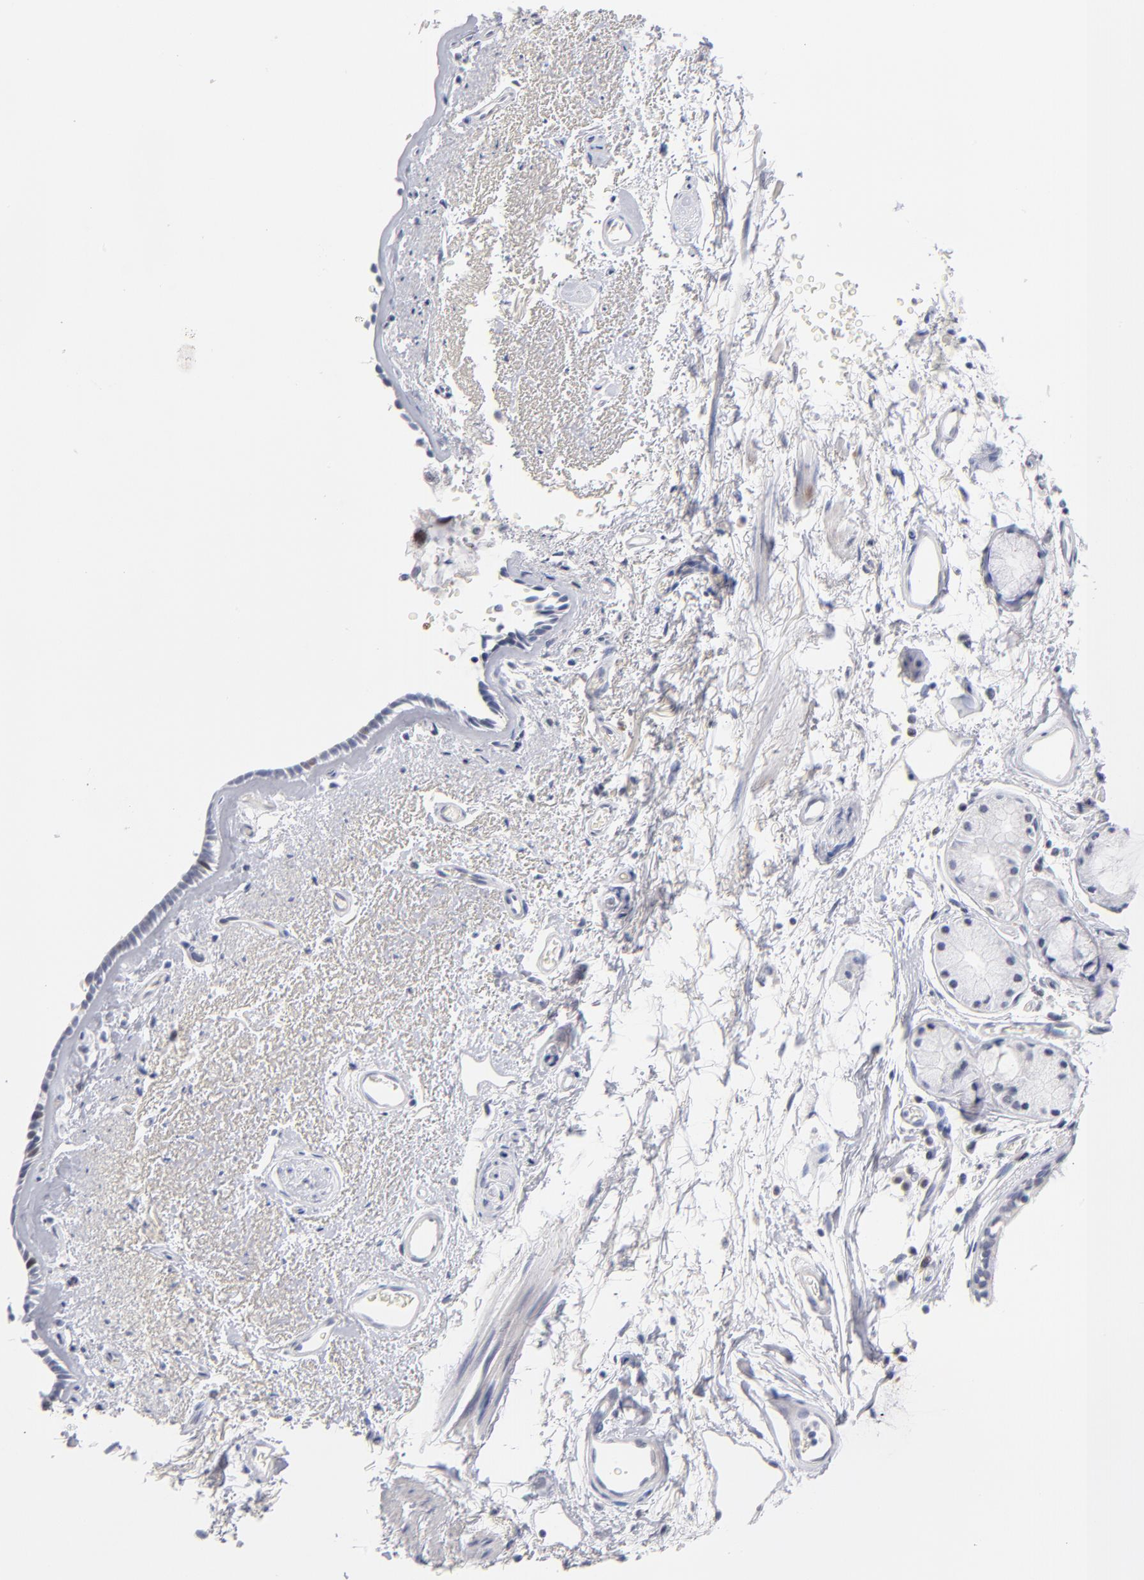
{"staining": {"intensity": "moderate", "quantity": "<25%", "location": "cytoplasmic/membranous,nuclear"}, "tissue": "bronchus", "cell_type": "Respiratory epithelial cells", "image_type": "normal", "snomed": [{"axis": "morphology", "description": "Normal tissue, NOS"}, {"axis": "morphology", "description": "Adenocarcinoma, NOS"}, {"axis": "topography", "description": "Bronchus"}, {"axis": "topography", "description": "Lung"}], "caption": "DAB (3,3'-diaminobenzidine) immunohistochemical staining of normal bronchus displays moderate cytoplasmic/membranous,nuclear protein expression in about <25% of respiratory epithelial cells.", "gene": "PARP1", "patient": {"sex": "male", "age": 71}}